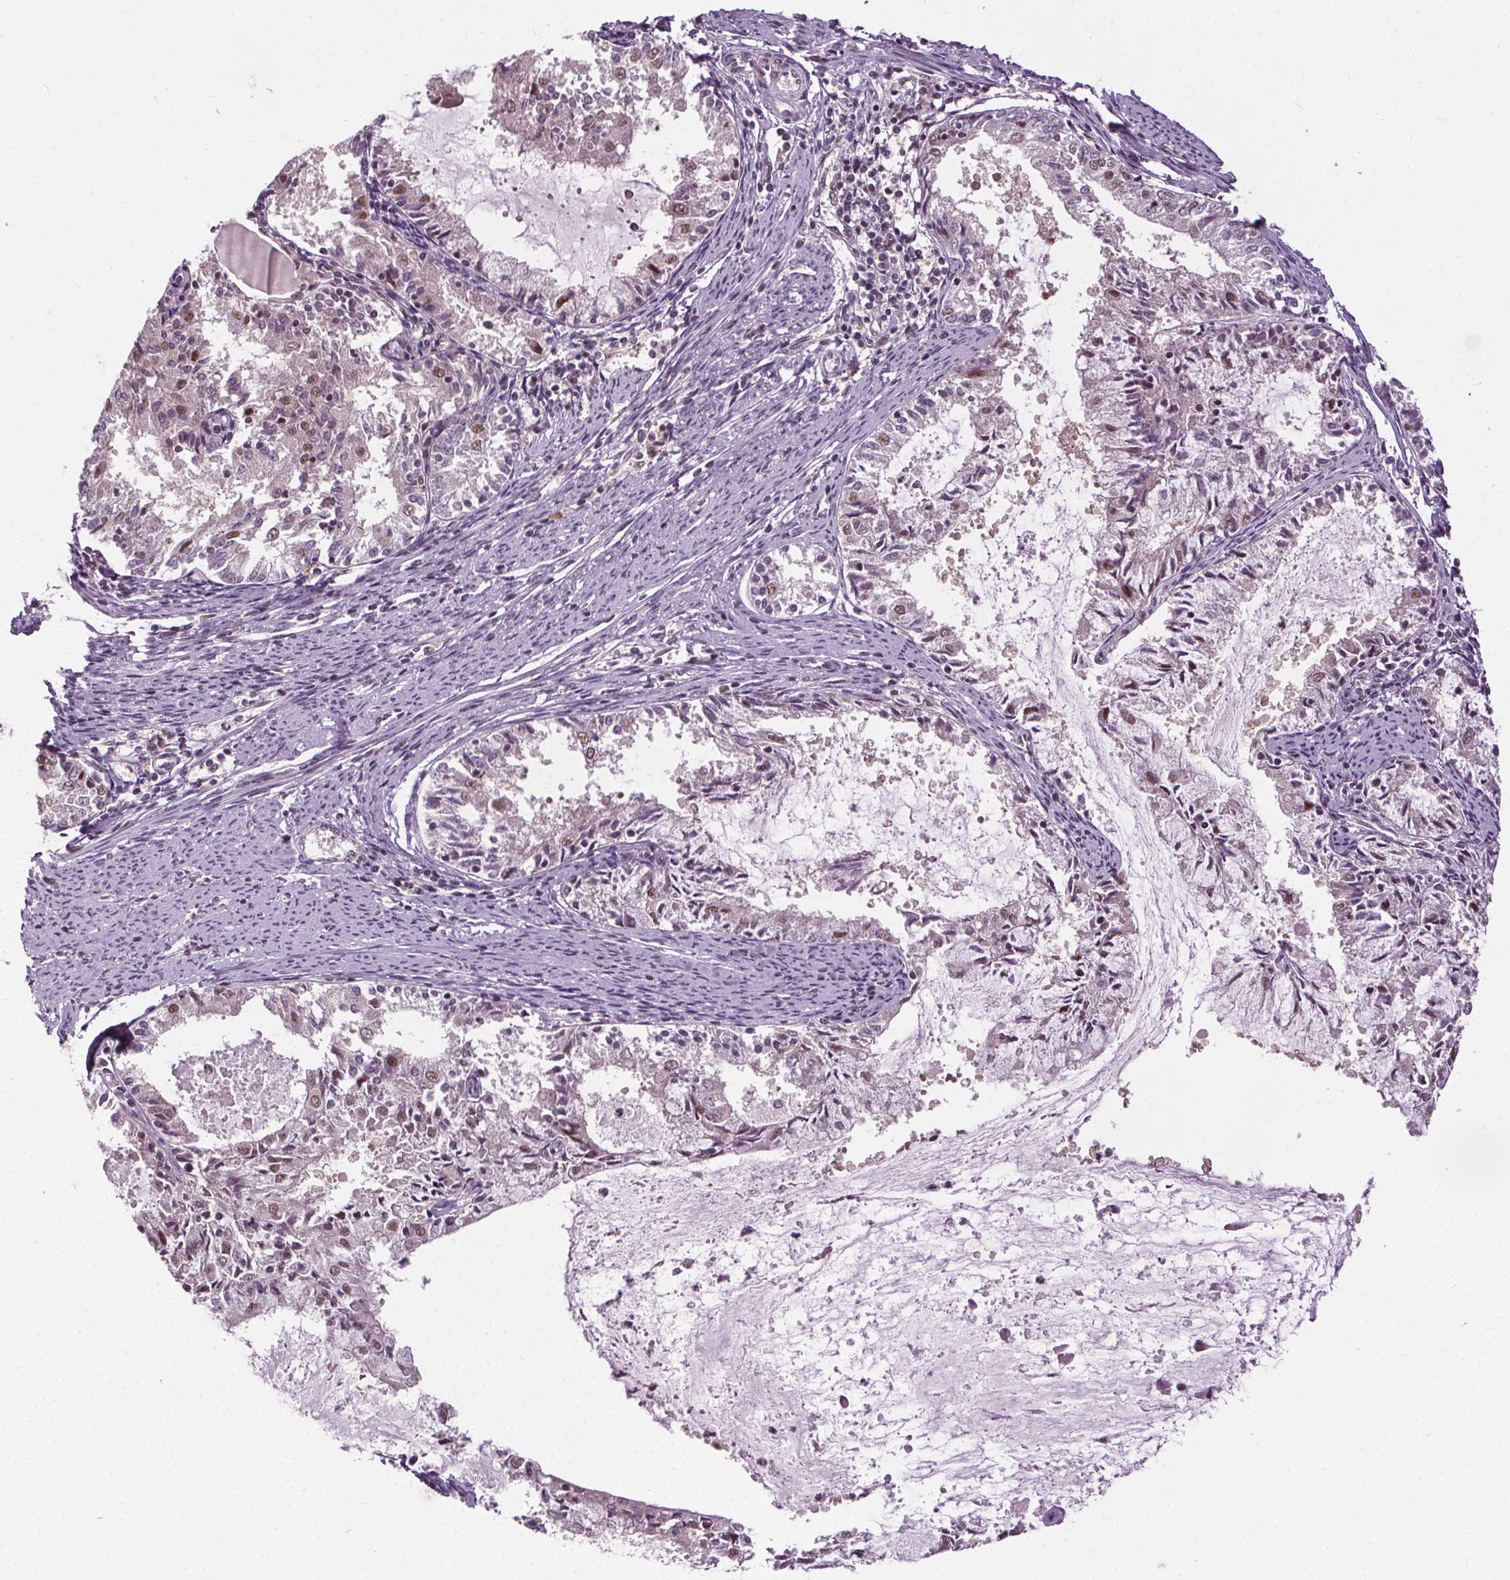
{"staining": {"intensity": "moderate", "quantity": "25%-75%", "location": "nuclear"}, "tissue": "endometrial cancer", "cell_type": "Tumor cells", "image_type": "cancer", "snomed": [{"axis": "morphology", "description": "Adenocarcinoma, NOS"}, {"axis": "topography", "description": "Endometrium"}], "caption": "Adenocarcinoma (endometrial) stained with IHC displays moderate nuclear positivity in about 25%-75% of tumor cells.", "gene": "MED6", "patient": {"sex": "female", "age": 57}}